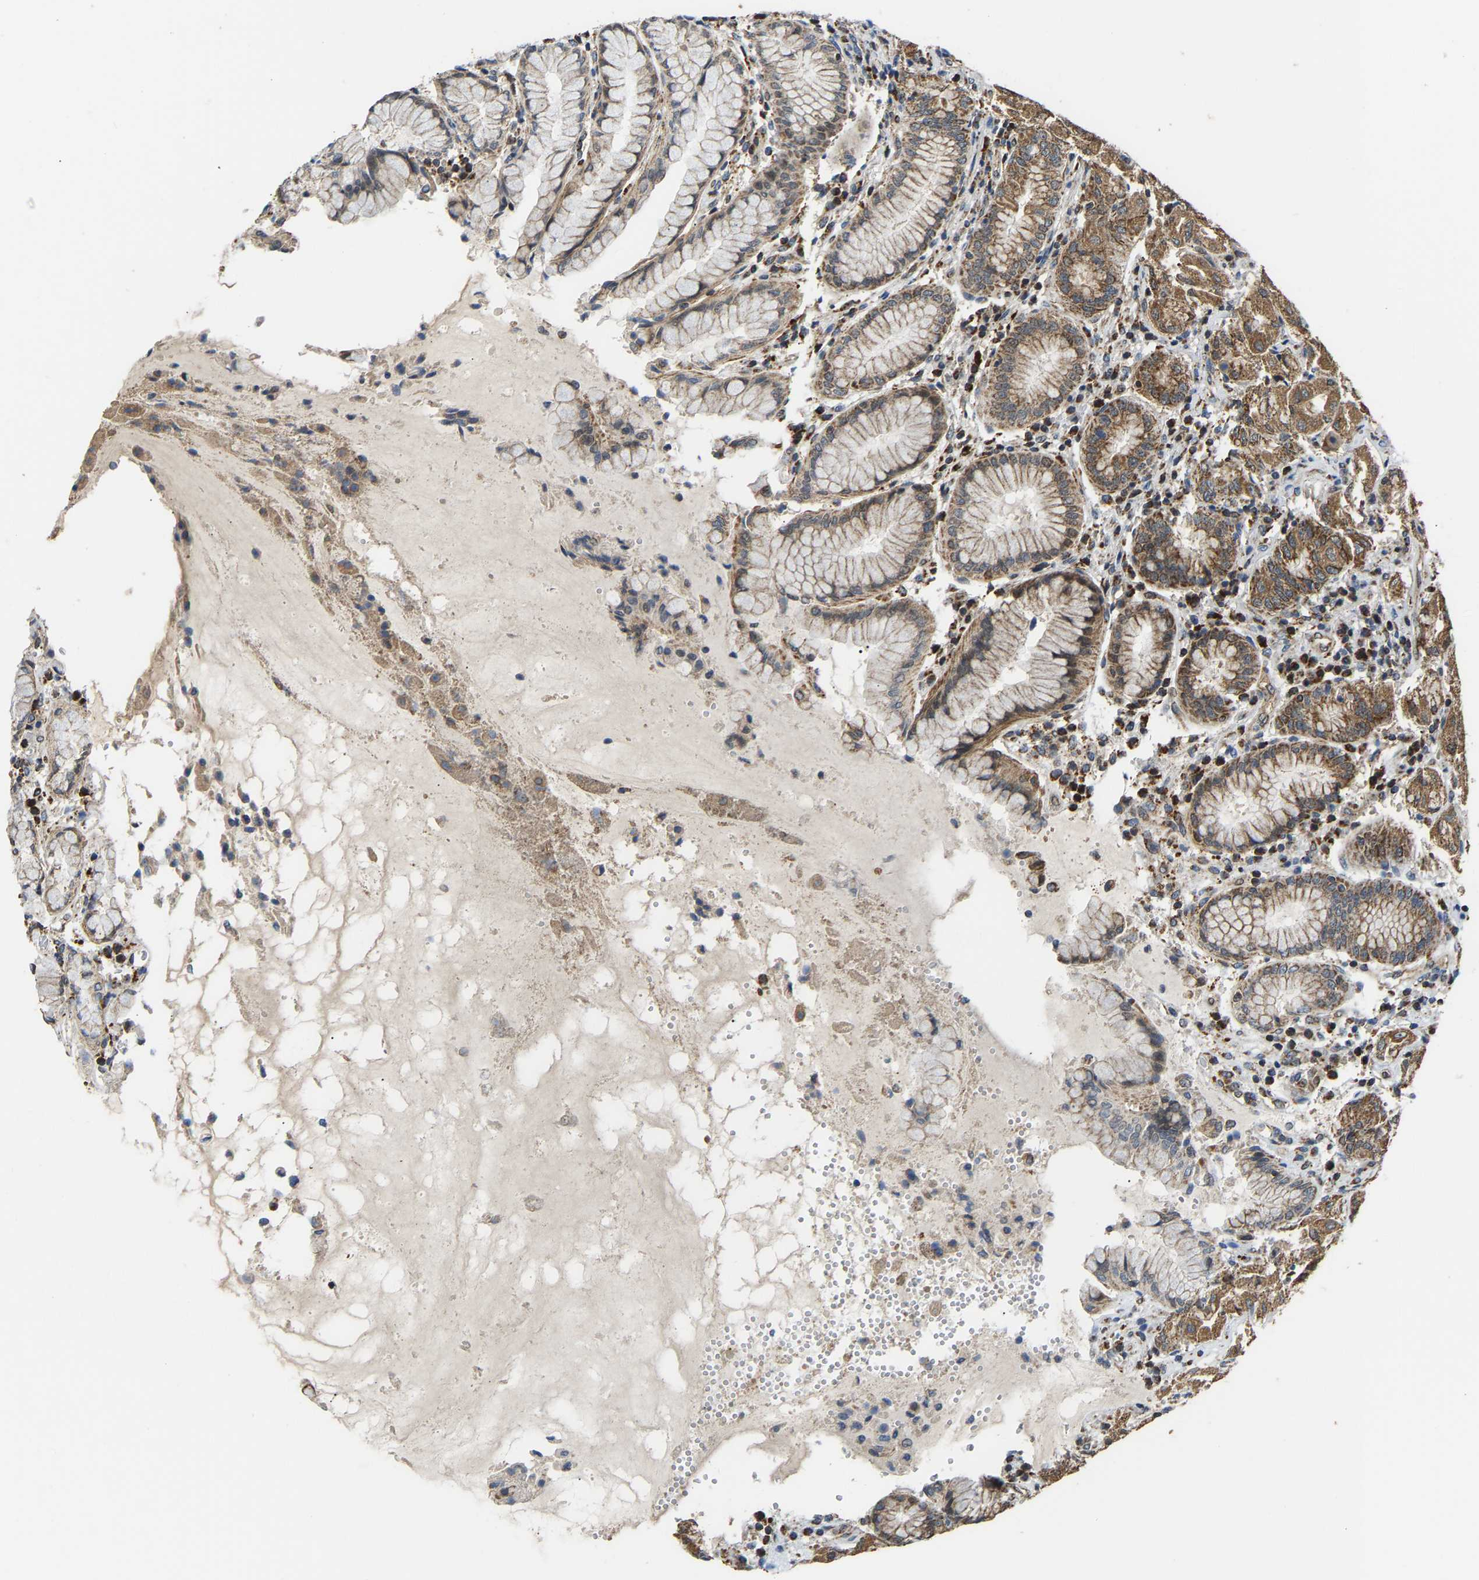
{"staining": {"intensity": "moderate", "quantity": ">75%", "location": "cytoplasmic/membranous"}, "tissue": "stomach", "cell_type": "Glandular cells", "image_type": "normal", "snomed": [{"axis": "morphology", "description": "Normal tissue, NOS"}, {"axis": "topography", "description": "Stomach"}, {"axis": "topography", "description": "Stomach, lower"}], "caption": "An IHC image of normal tissue is shown. Protein staining in brown labels moderate cytoplasmic/membranous positivity in stomach within glandular cells.", "gene": "GIMAP7", "patient": {"sex": "female", "age": 56}}